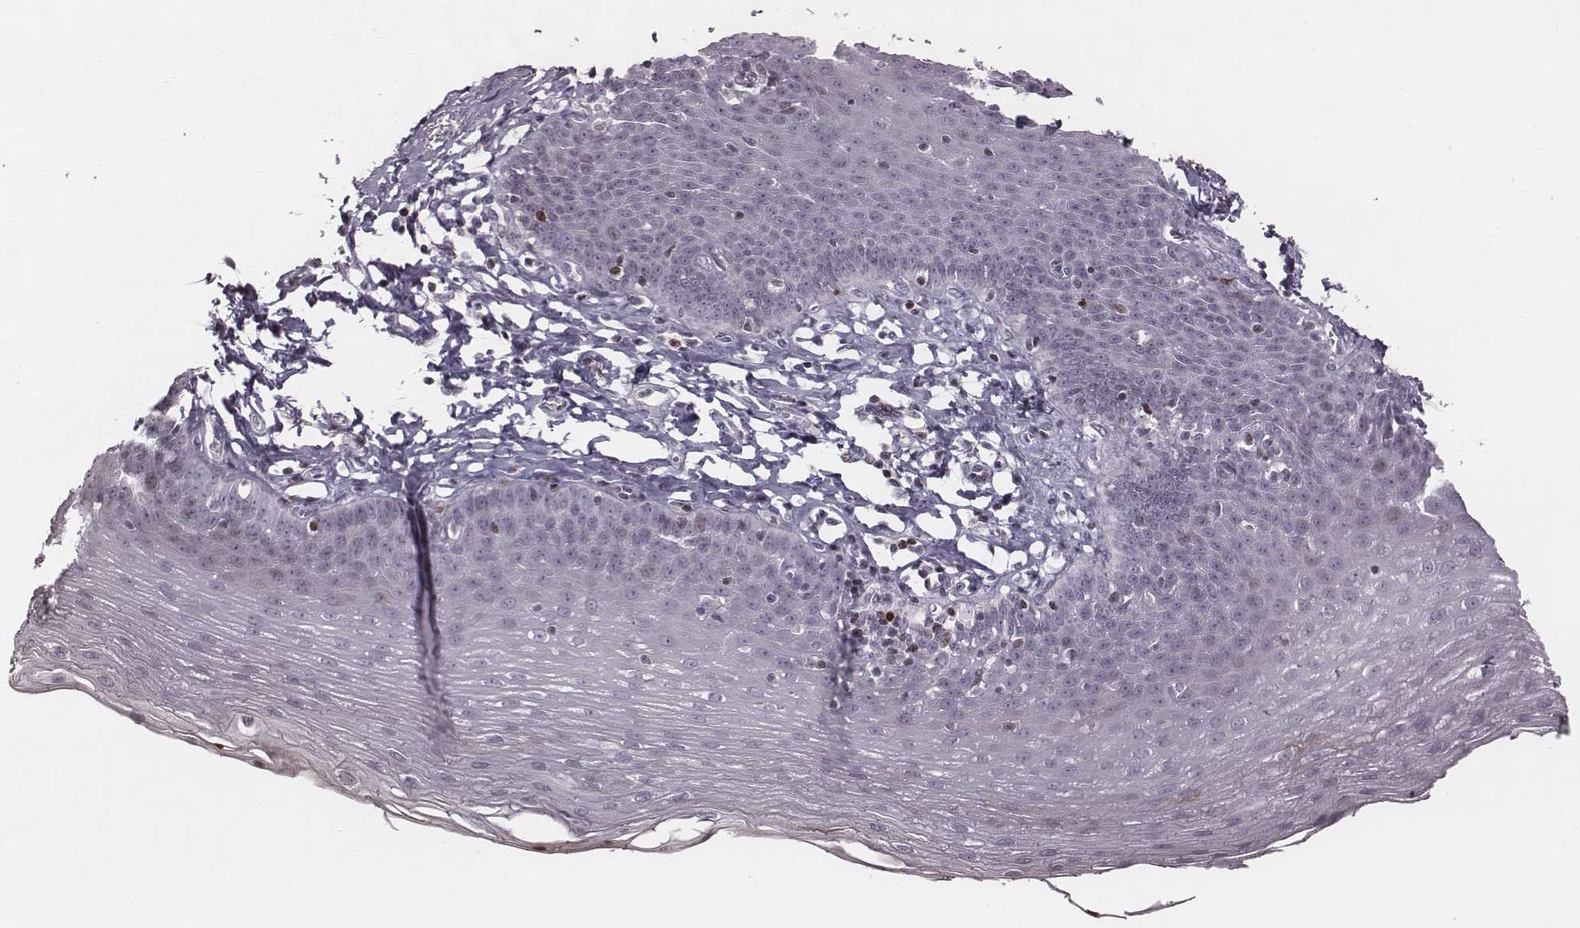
{"staining": {"intensity": "negative", "quantity": "none", "location": "none"}, "tissue": "esophagus", "cell_type": "Squamous epithelial cells", "image_type": "normal", "snomed": [{"axis": "morphology", "description": "Normal tissue, NOS"}, {"axis": "topography", "description": "Esophagus"}], "caption": "DAB immunohistochemical staining of normal human esophagus shows no significant staining in squamous epithelial cells. The staining is performed using DAB (3,3'-diaminobenzidine) brown chromogen with nuclei counter-stained in using hematoxylin.", "gene": "NDC1", "patient": {"sex": "female", "age": 81}}